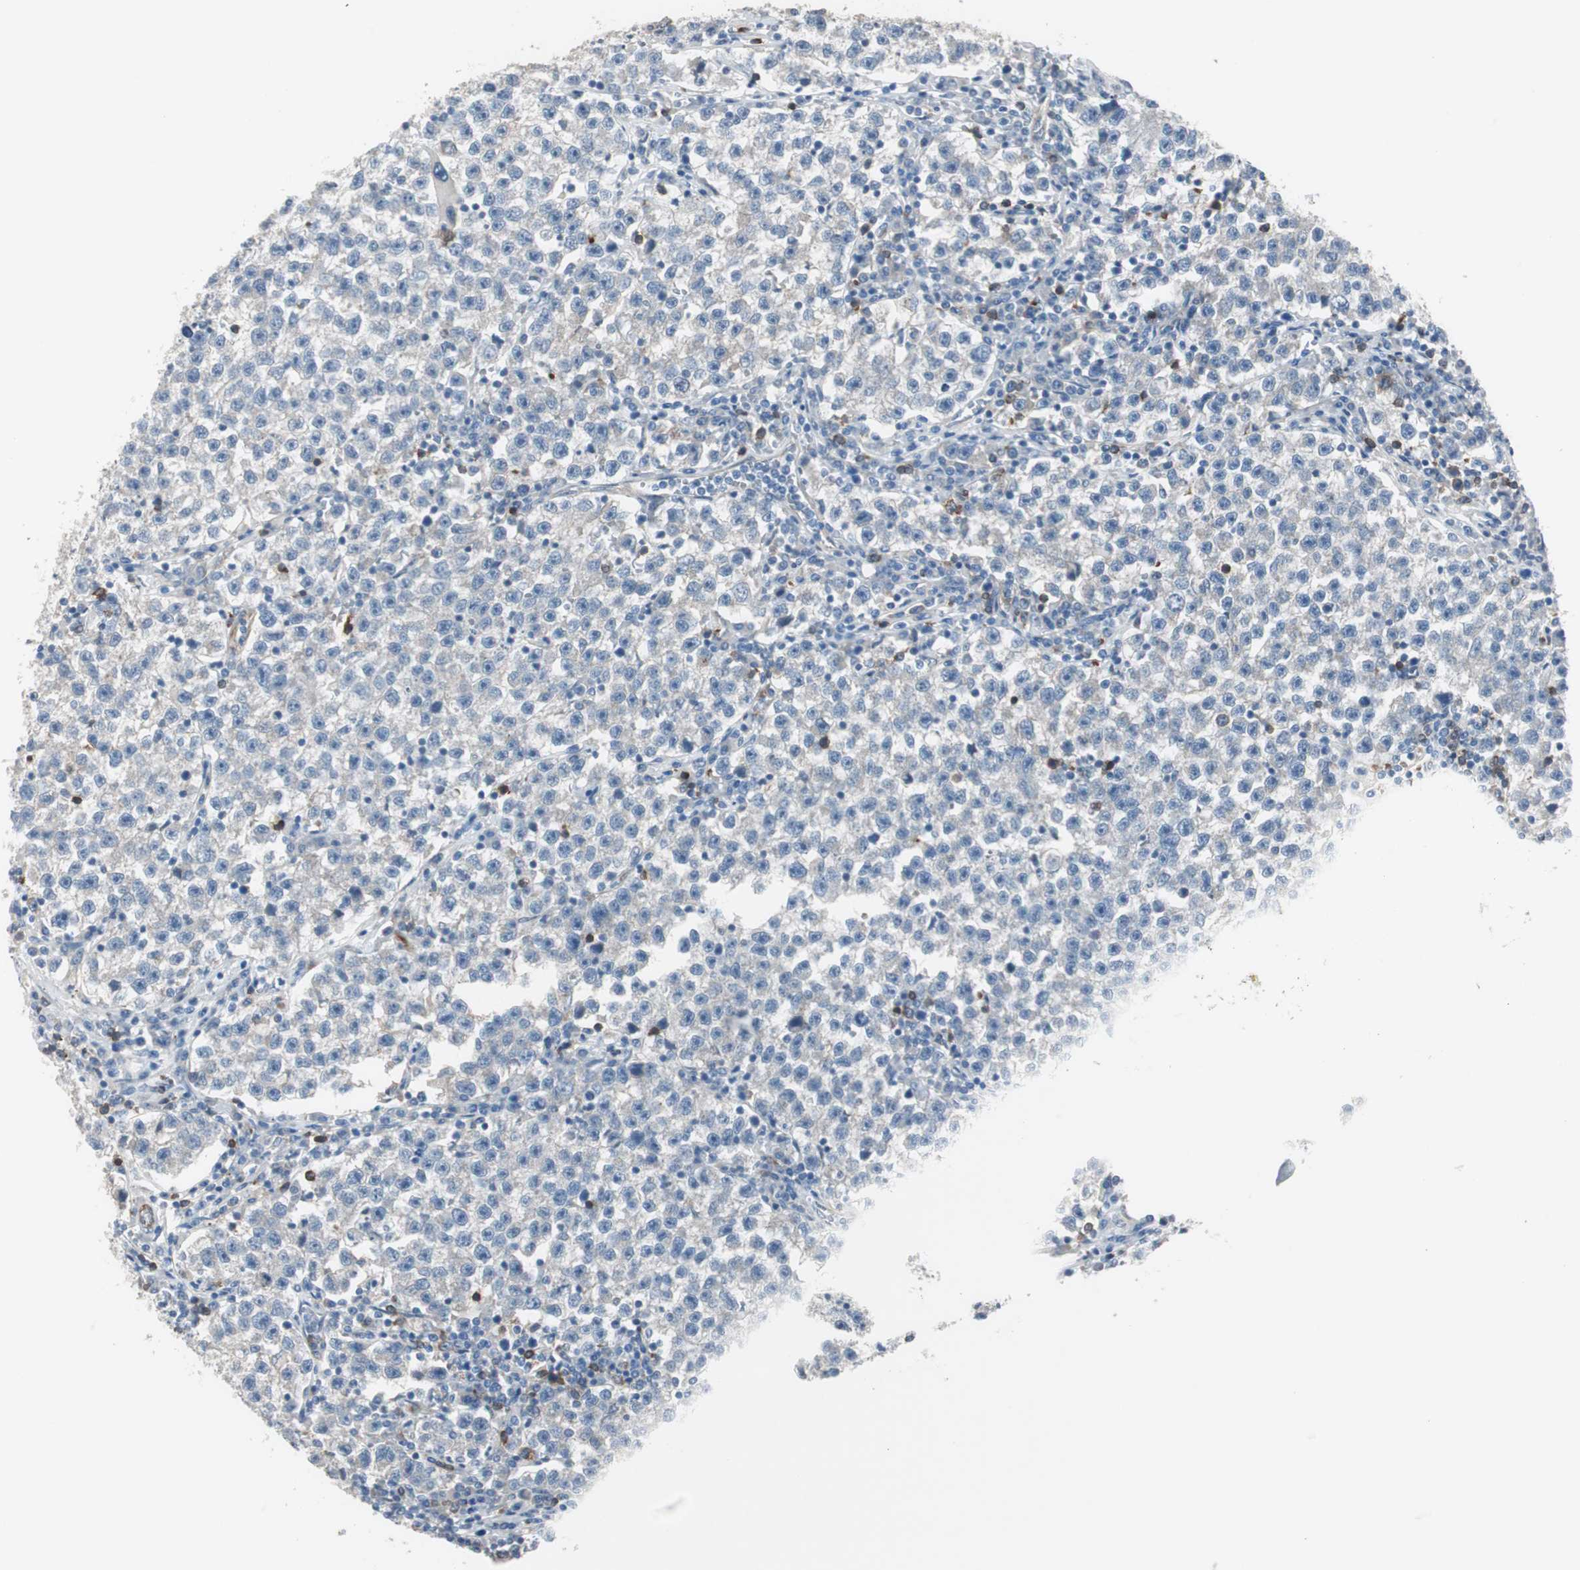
{"staining": {"intensity": "weak", "quantity": "25%-75%", "location": "cytoplasmic/membranous"}, "tissue": "testis cancer", "cell_type": "Tumor cells", "image_type": "cancer", "snomed": [{"axis": "morphology", "description": "Seminoma, NOS"}, {"axis": "topography", "description": "Testis"}], "caption": "The histopathology image displays staining of testis seminoma, revealing weak cytoplasmic/membranous protein staining (brown color) within tumor cells.", "gene": "SWAP70", "patient": {"sex": "male", "age": 22}}